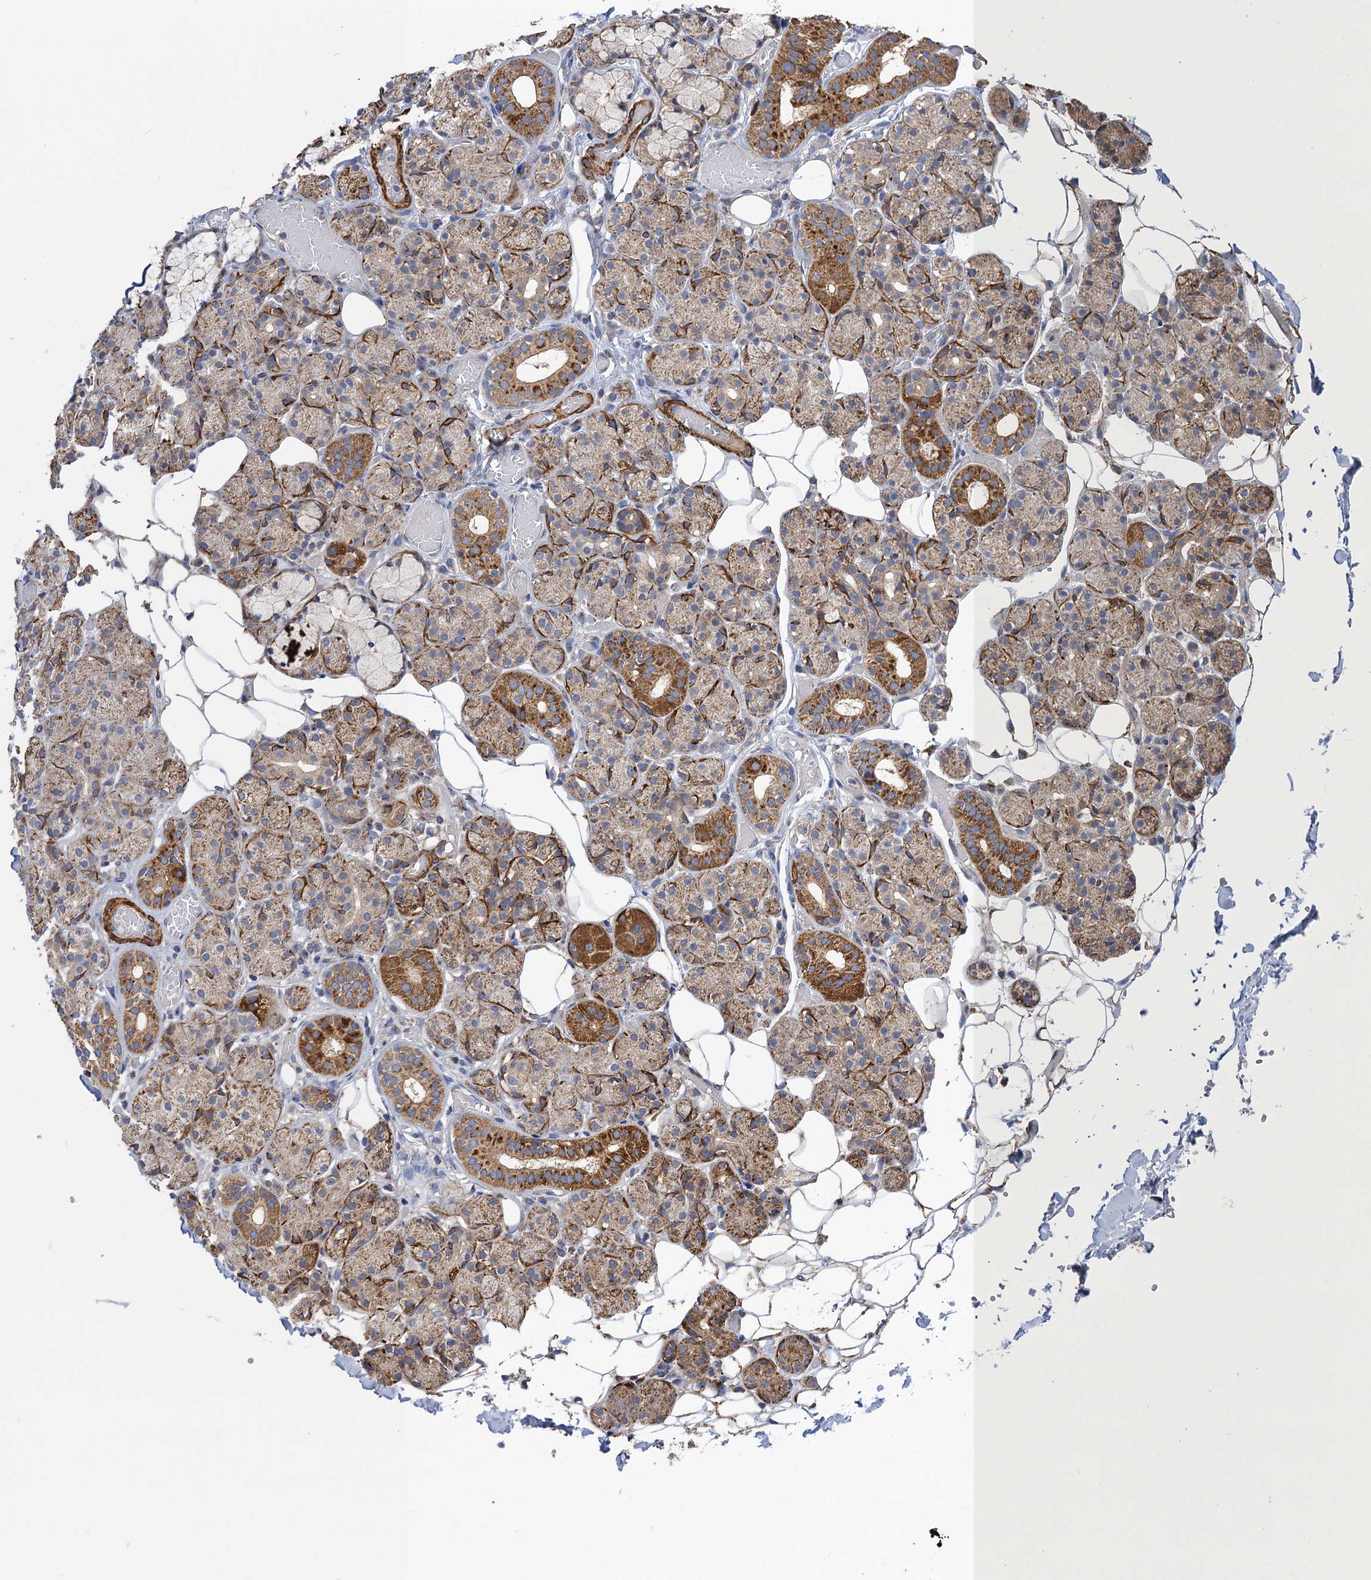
{"staining": {"intensity": "moderate", "quantity": "25%-75%", "location": "cytoplasmic/membranous"}, "tissue": "salivary gland", "cell_type": "Glandular cells", "image_type": "normal", "snomed": [{"axis": "morphology", "description": "Normal tissue, NOS"}, {"axis": "topography", "description": "Salivary gland"}], "caption": "This micrograph demonstrates immunohistochemistry (IHC) staining of unremarkable human salivary gland, with medium moderate cytoplasmic/membranous staining in about 25%-75% of glandular cells.", "gene": "WDR88", "patient": {"sex": "male", "age": 63}}